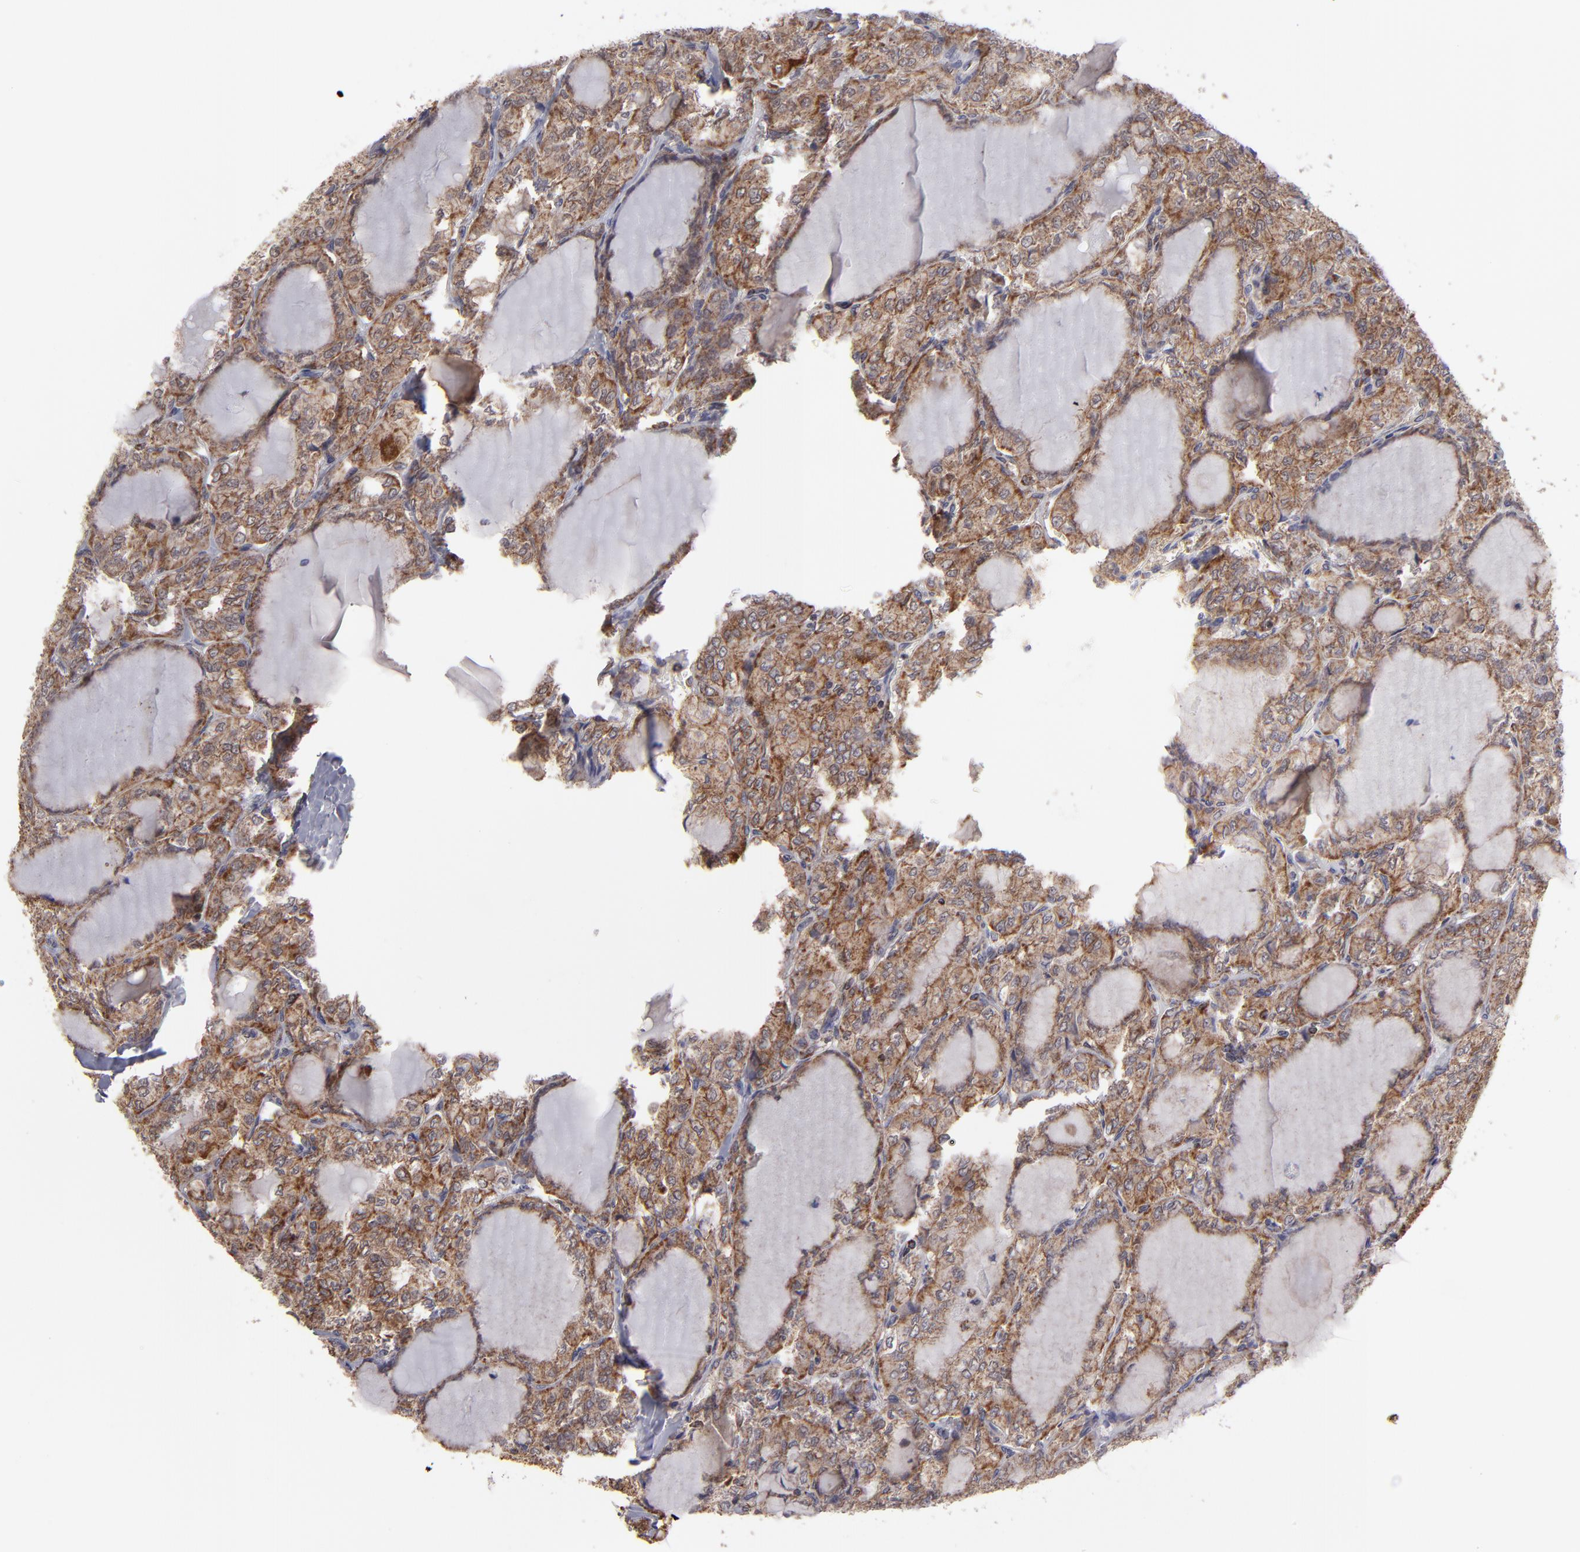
{"staining": {"intensity": "moderate", "quantity": ">75%", "location": "cytoplasmic/membranous"}, "tissue": "thyroid cancer", "cell_type": "Tumor cells", "image_type": "cancer", "snomed": [{"axis": "morphology", "description": "Papillary adenocarcinoma, NOS"}, {"axis": "topography", "description": "Thyroid gland"}], "caption": "Immunohistochemical staining of papillary adenocarcinoma (thyroid) reveals moderate cytoplasmic/membranous protein expression in approximately >75% of tumor cells.", "gene": "SLC15A1", "patient": {"sex": "male", "age": 20}}